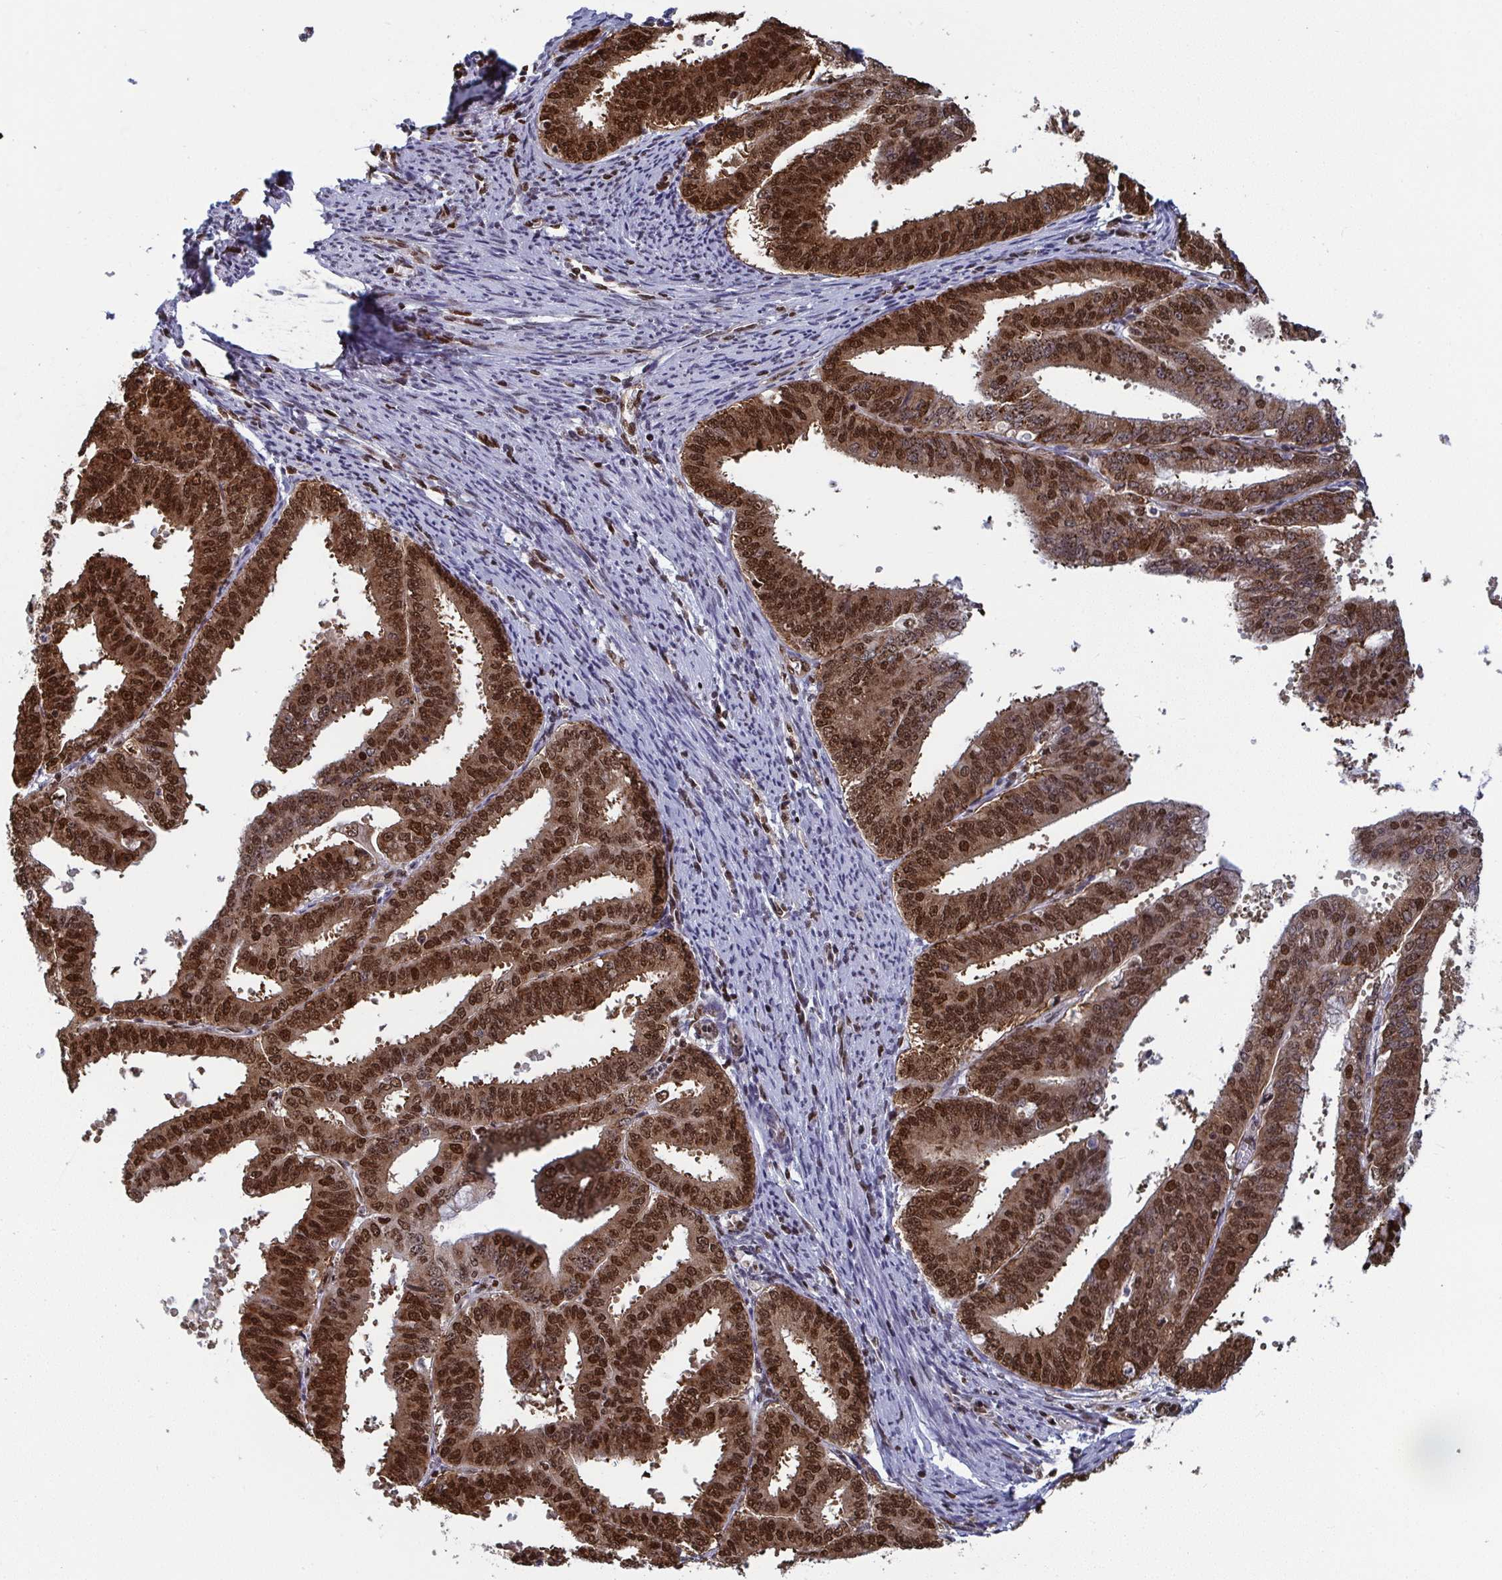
{"staining": {"intensity": "strong", "quantity": ">75%", "location": "cytoplasmic/membranous,nuclear"}, "tissue": "endometrial cancer", "cell_type": "Tumor cells", "image_type": "cancer", "snomed": [{"axis": "morphology", "description": "Adenocarcinoma, NOS"}, {"axis": "topography", "description": "Endometrium"}], "caption": "Protein expression analysis of endometrial cancer (adenocarcinoma) shows strong cytoplasmic/membranous and nuclear positivity in about >75% of tumor cells.", "gene": "GAR1", "patient": {"sex": "female", "age": 63}}